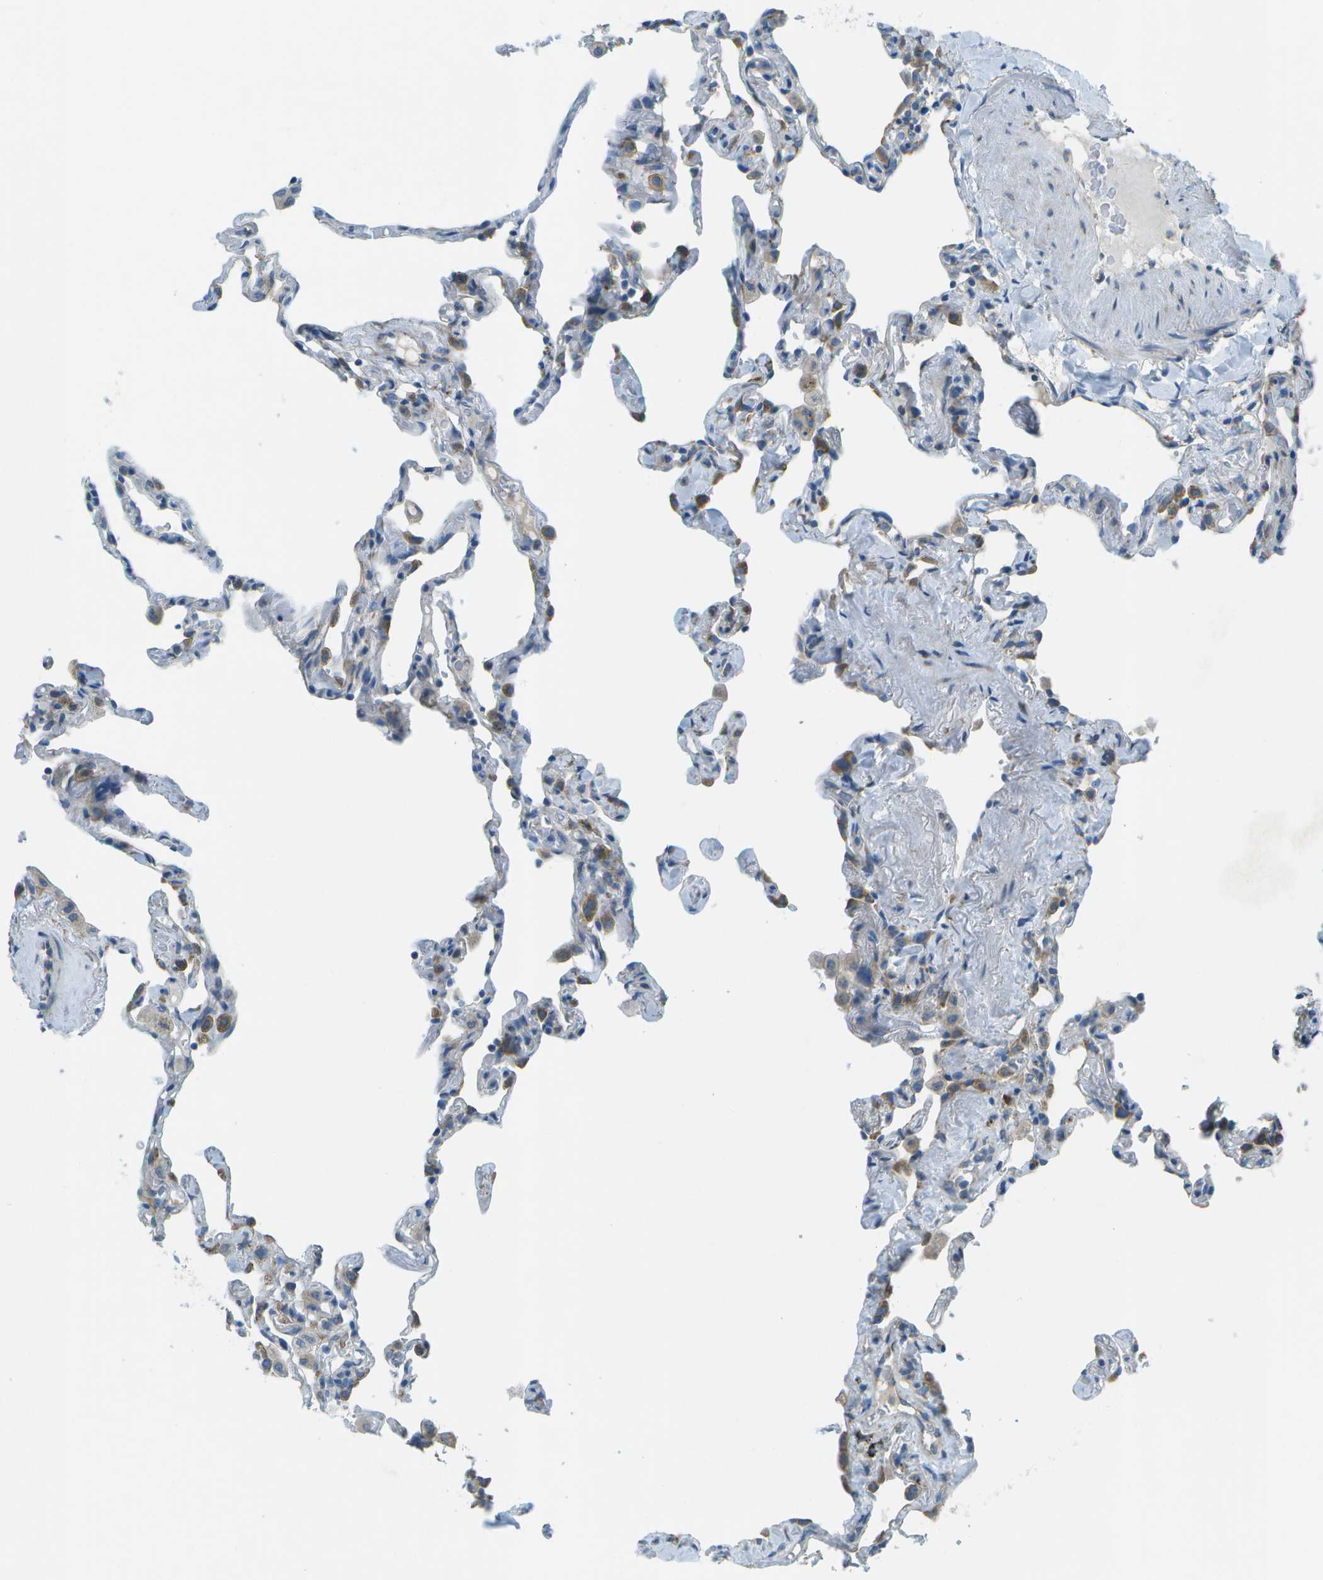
{"staining": {"intensity": "negative", "quantity": "none", "location": "none"}, "tissue": "lung", "cell_type": "Alveolar cells", "image_type": "normal", "snomed": [{"axis": "morphology", "description": "Normal tissue, NOS"}, {"axis": "topography", "description": "Lung"}], "caption": "Image shows no protein positivity in alveolar cells of normal lung. (DAB (3,3'-diaminobenzidine) IHC visualized using brightfield microscopy, high magnification).", "gene": "KCTD3", "patient": {"sex": "male", "age": 59}}